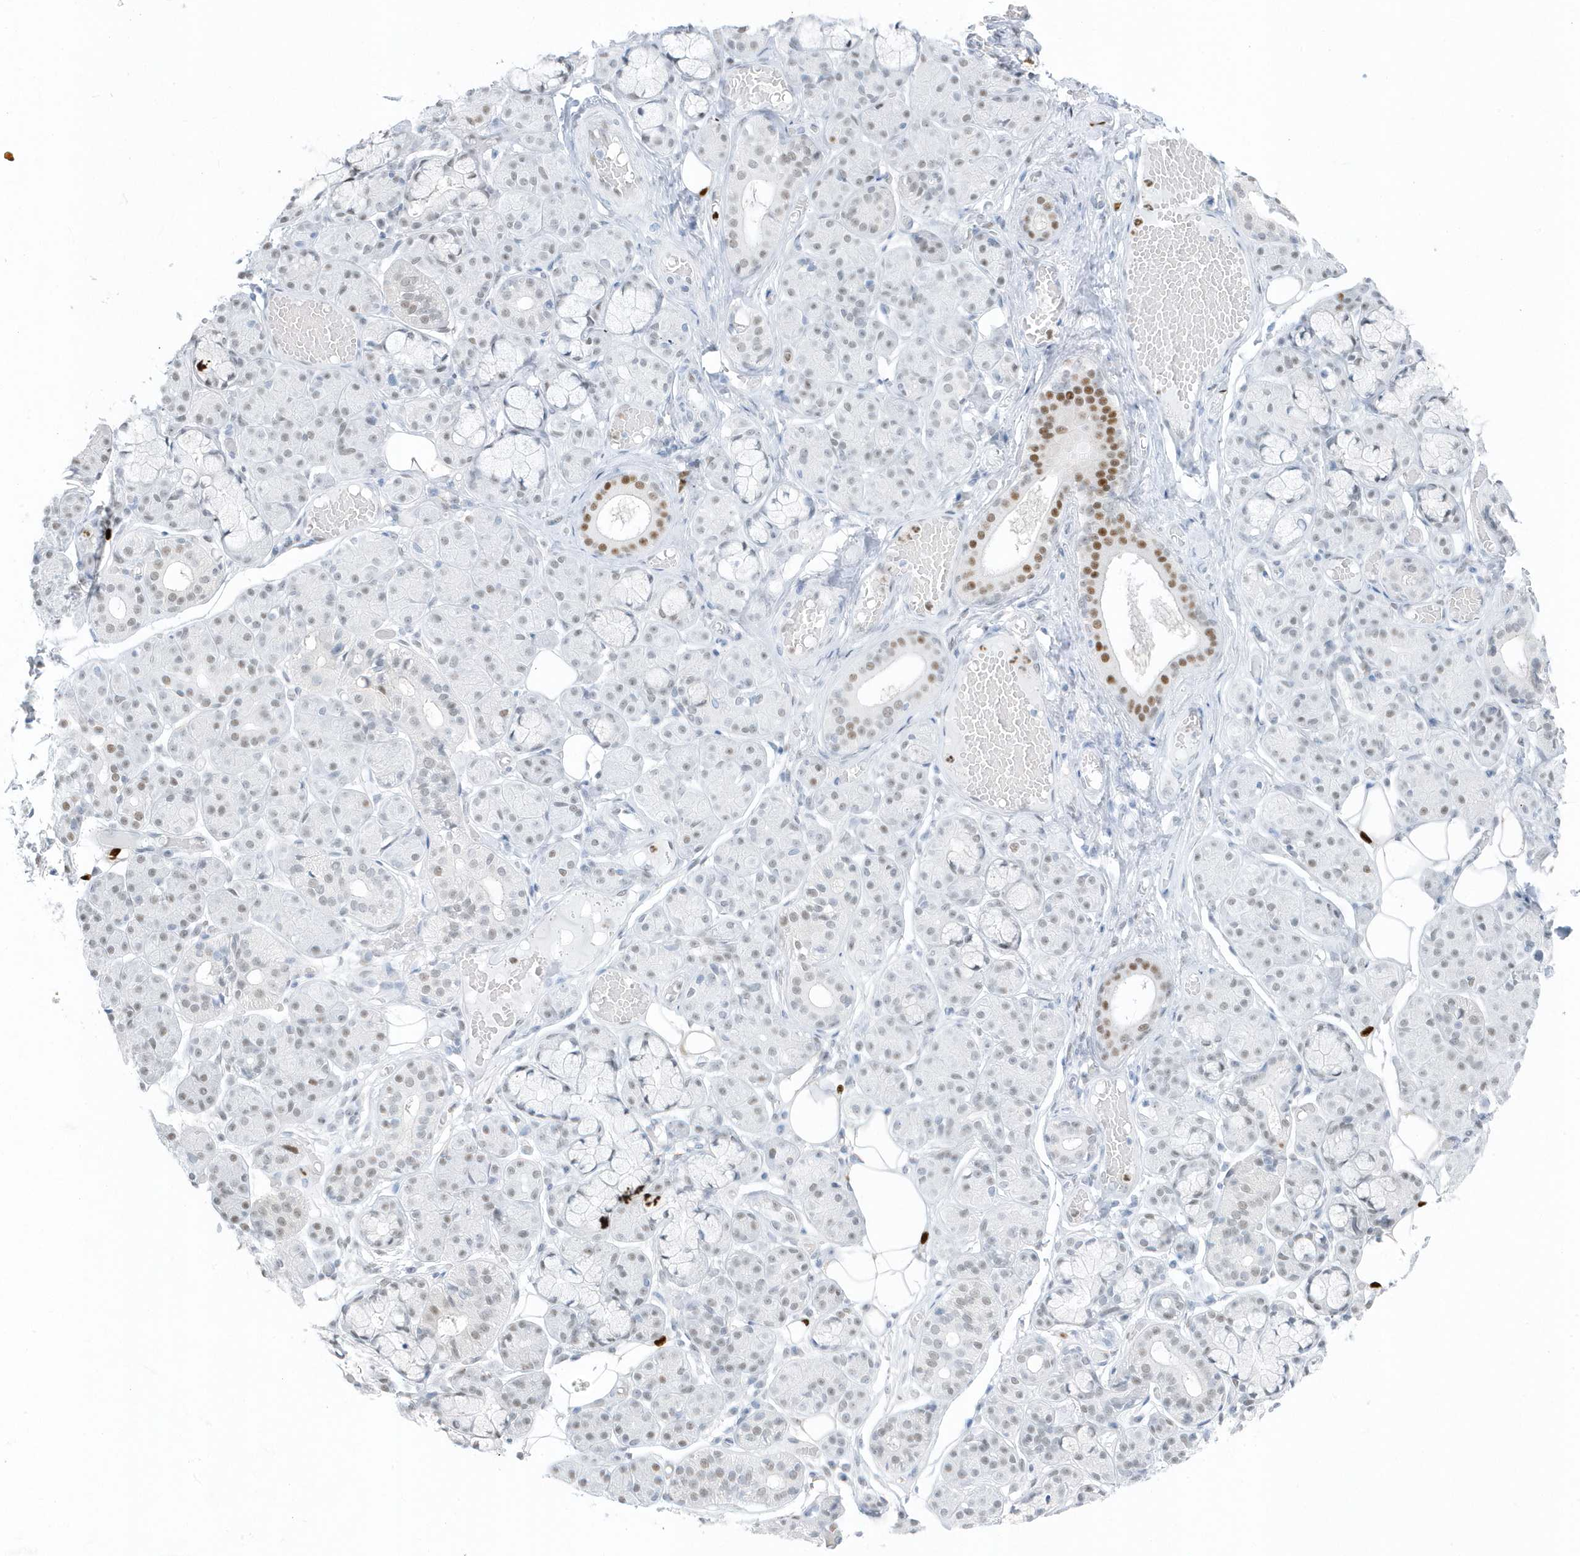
{"staining": {"intensity": "moderate", "quantity": "<25%", "location": "nuclear"}, "tissue": "salivary gland", "cell_type": "Glandular cells", "image_type": "normal", "snomed": [{"axis": "morphology", "description": "Normal tissue, NOS"}, {"axis": "topography", "description": "Salivary gland"}], "caption": "Glandular cells show moderate nuclear expression in approximately <25% of cells in benign salivary gland. The staining was performed using DAB (3,3'-diaminobenzidine) to visualize the protein expression in brown, while the nuclei were stained in blue with hematoxylin (Magnification: 20x).", "gene": "SMIM34", "patient": {"sex": "male", "age": 63}}